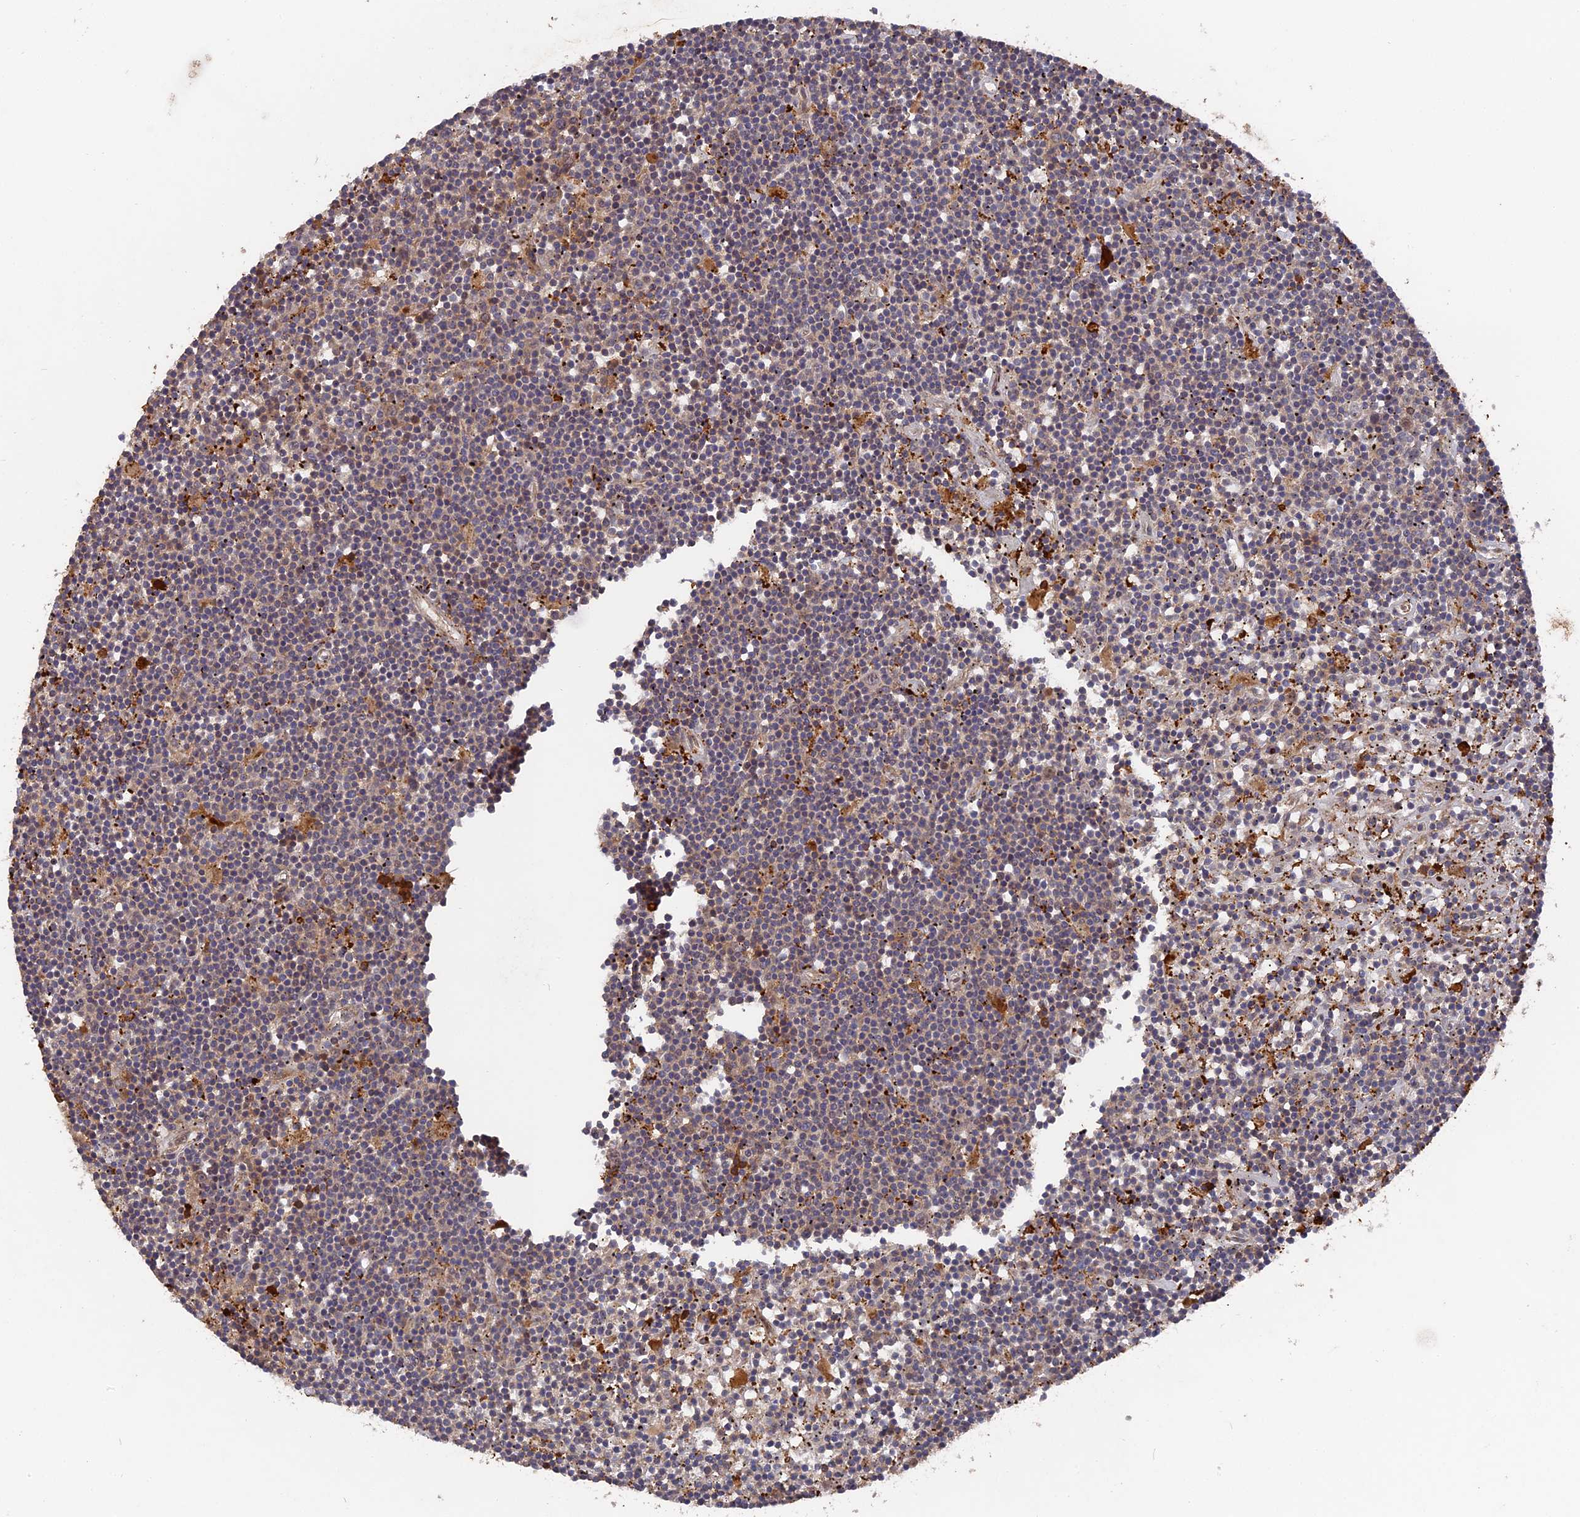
{"staining": {"intensity": "negative", "quantity": "none", "location": "none"}, "tissue": "lymphoma", "cell_type": "Tumor cells", "image_type": "cancer", "snomed": [{"axis": "morphology", "description": "Malignant lymphoma, non-Hodgkin's type, Low grade"}, {"axis": "topography", "description": "Spleen"}], "caption": "This is an IHC histopathology image of human lymphoma. There is no expression in tumor cells.", "gene": "DEF8", "patient": {"sex": "male", "age": 76}}